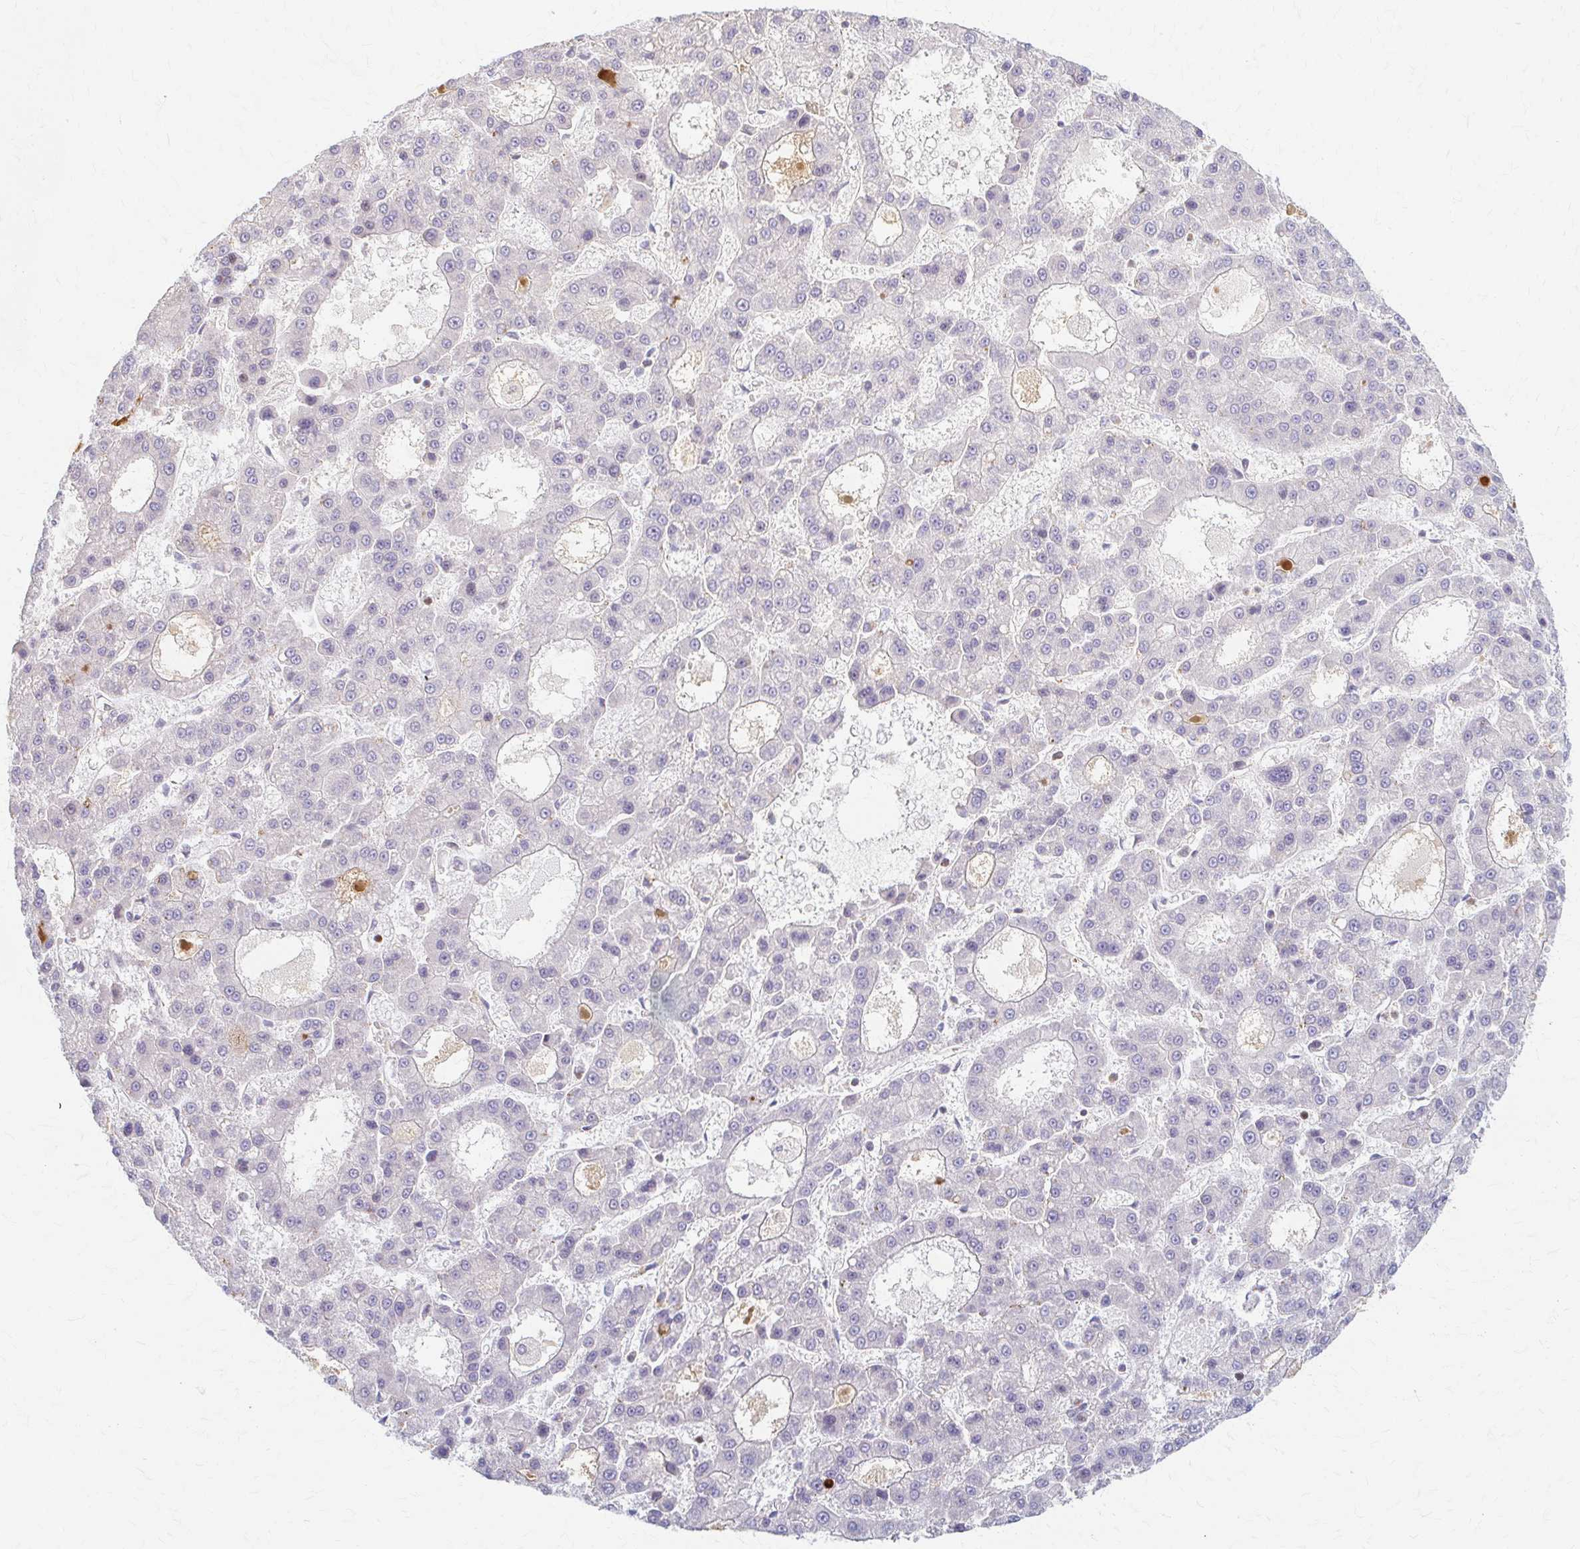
{"staining": {"intensity": "negative", "quantity": "none", "location": "none"}, "tissue": "liver cancer", "cell_type": "Tumor cells", "image_type": "cancer", "snomed": [{"axis": "morphology", "description": "Carcinoma, Hepatocellular, NOS"}, {"axis": "topography", "description": "Liver"}], "caption": "DAB immunohistochemical staining of liver hepatocellular carcinoma exhibits no significant staining in tumor cells.", "gene": "ARHGAP35", "patient": {"sex": "male", "age": 70}}